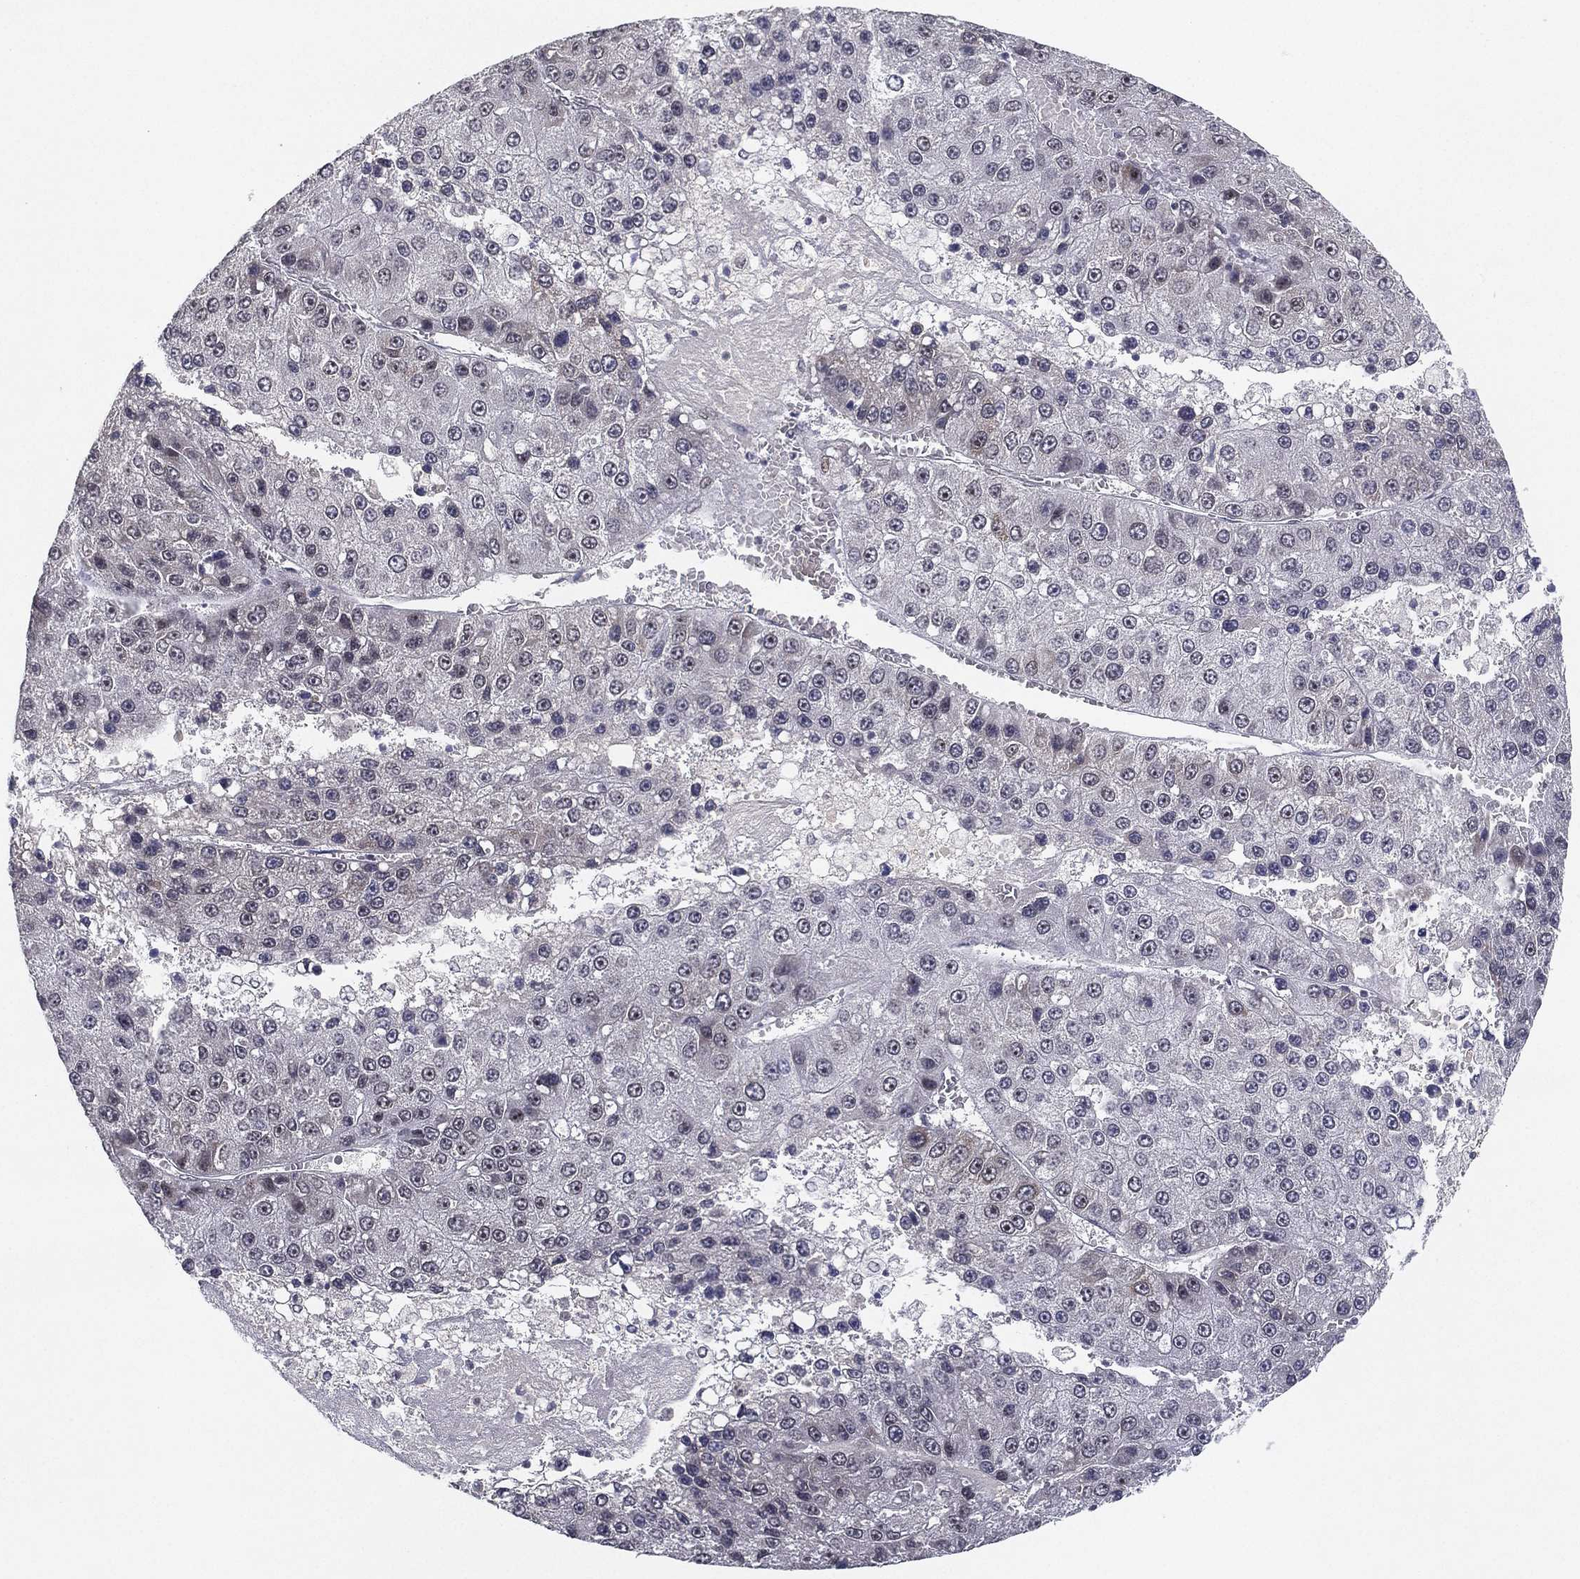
{"staining": {"intensity": "negative", "quantity": "none", "location": "none"}, "tissue": "liver cancer", "cell_type": "Tumor cells", "image_type": "cancer", "snomed": [{"axis": "morphology", "description": "Carcinoma, Hepatocellular, NOS"}, {"axis": "topography", "description": "Liver"}], "caption": "Immunohistochemical staining of liver hepatocellular carcinoma shows no significant staining in tumor cells. (DAB IHC, high magnification).", "gene": "MS4A8", "patient": {"sex": "female", "age": 73}}